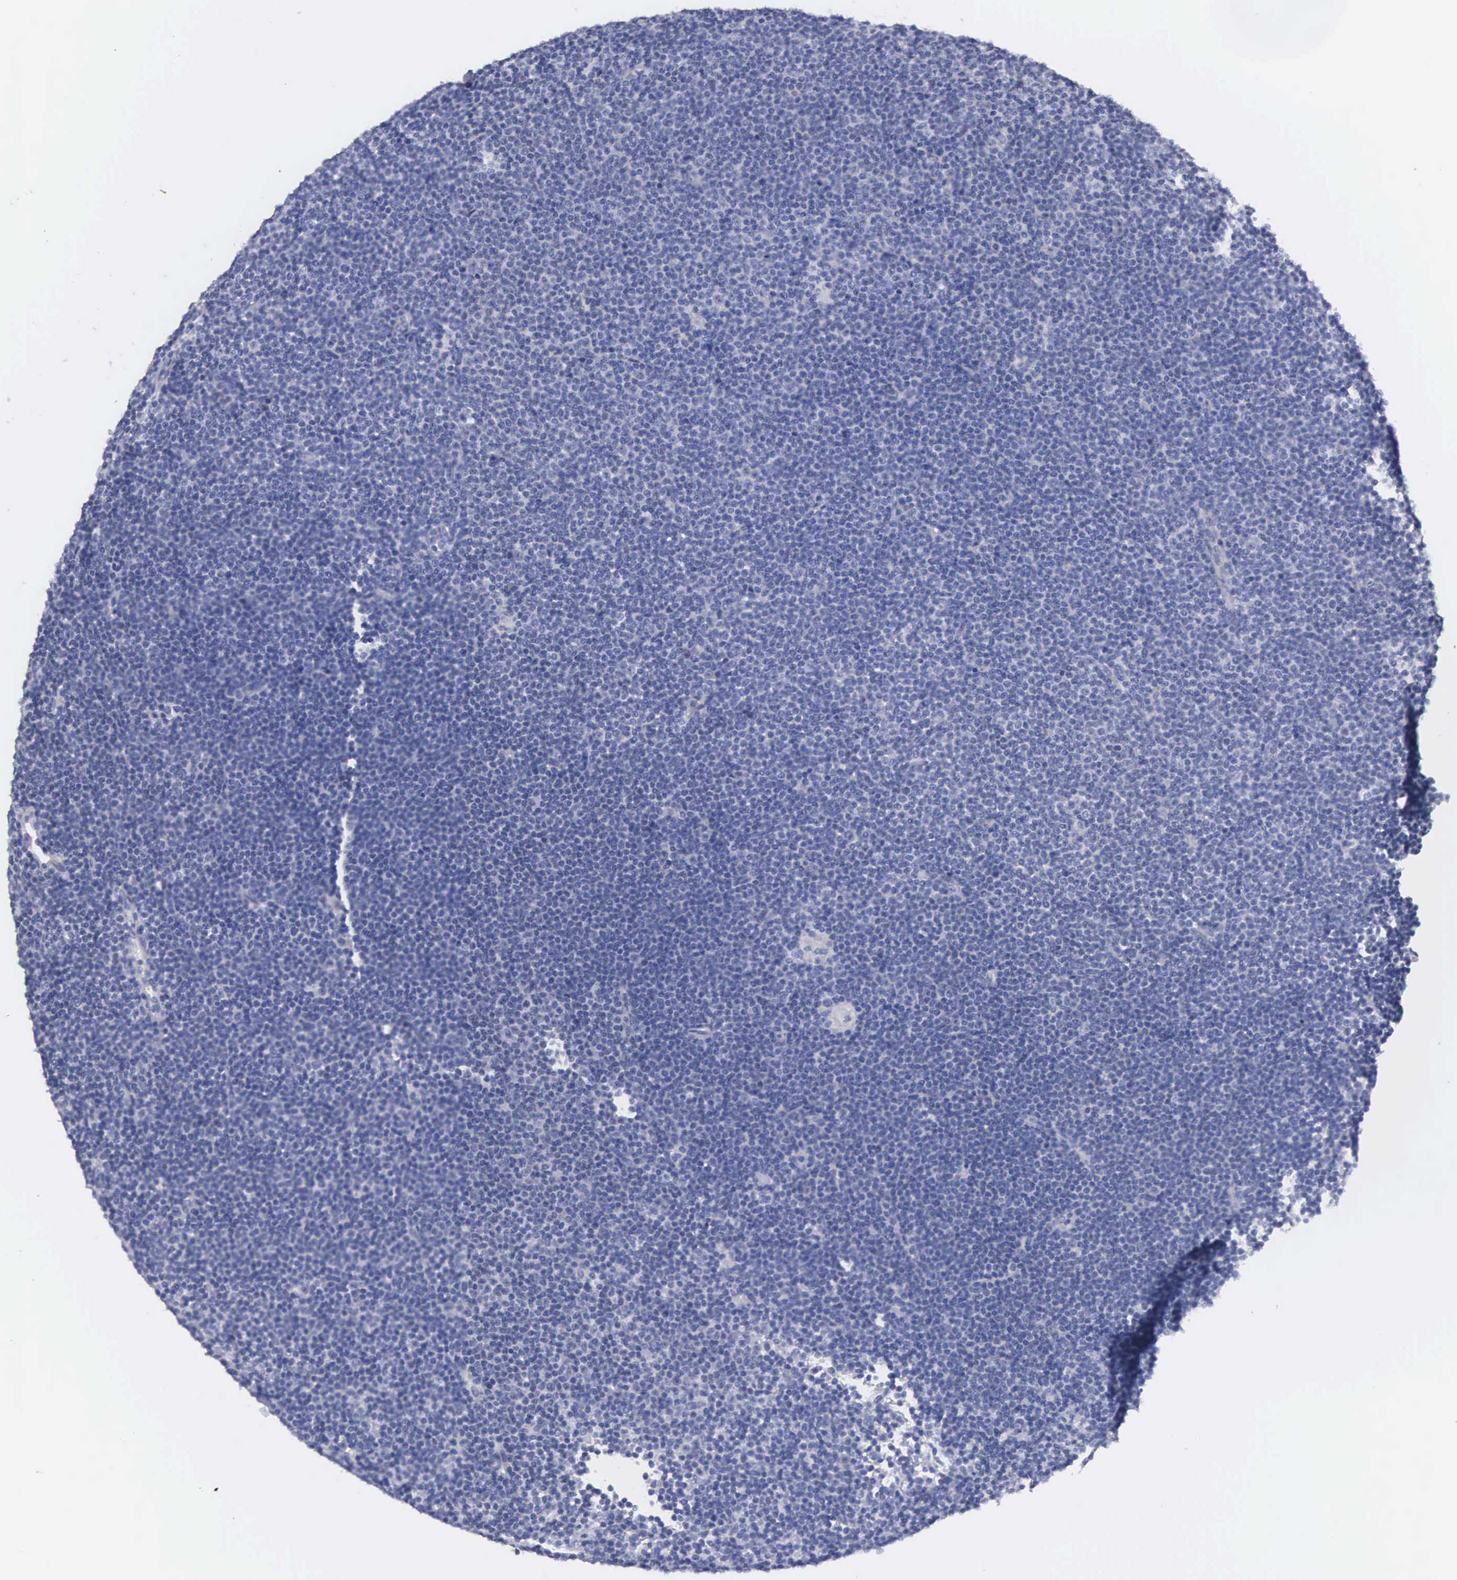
{"staining": {"intensity": "negative", "quantity": "none", "location": "none"}, "tissue": "lymphoma", "cell_type": "Tumor cells", "image_type": "cancer", "snomed": [{"axis": "morphology", "description": "Malignant lymphoma, non-Hodgkin's type, Low grade"}, {"axis": "topography", "description": "Lymph node"}], "caption": "High power microscopy photomicrograph of an IHC photomicrograph of low-grade malignant lymphoma, non-Hodgkin's type, revealing no significant staining in tumor cells. (DAB (3,3'-diaminobenzidine) immunohistochemistry (IHC), high magnification).", "gene": "CEP170B", "patient": {"sex": "female", "age": 69}}